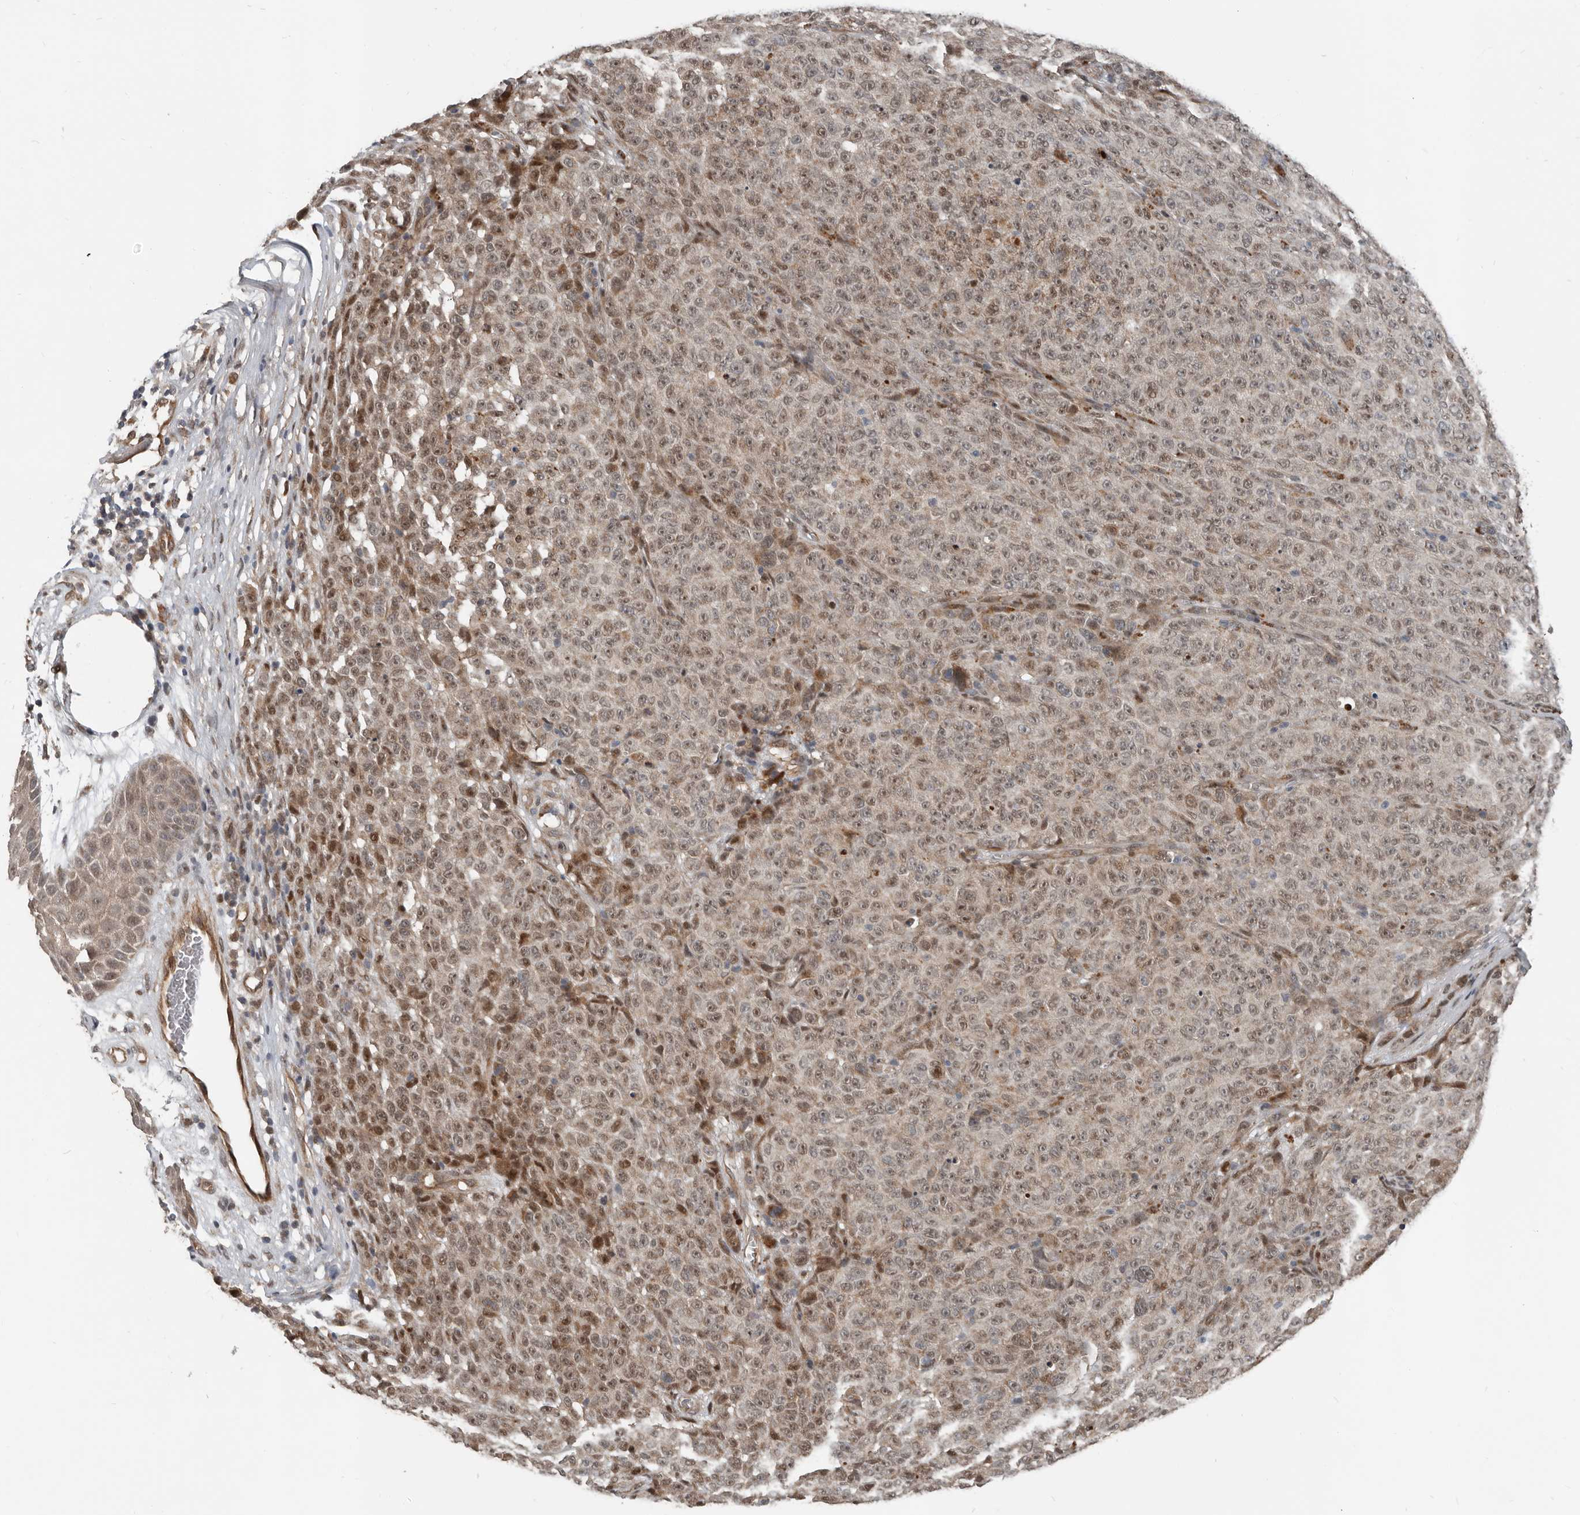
{"staining": {"intensity": "moderate", "quantity": ">75%", "location": "nuclear"}, "tissue": "melanoma", "cell_type": "Tumor cells", "image_type": "cancer", "snomed": [{"axis": "morphology", "description": "Malignant melanoma, NOS"}, {"axis": "topography", "description": "Skin"}], "caption": "High-power microscopy captured an IHC image of malignant melanoma, revealing moderate nuclear staining in about >75% of tumor cells.", "gene": "YOD1", "patient": {"sex": "female", "age": 82}}